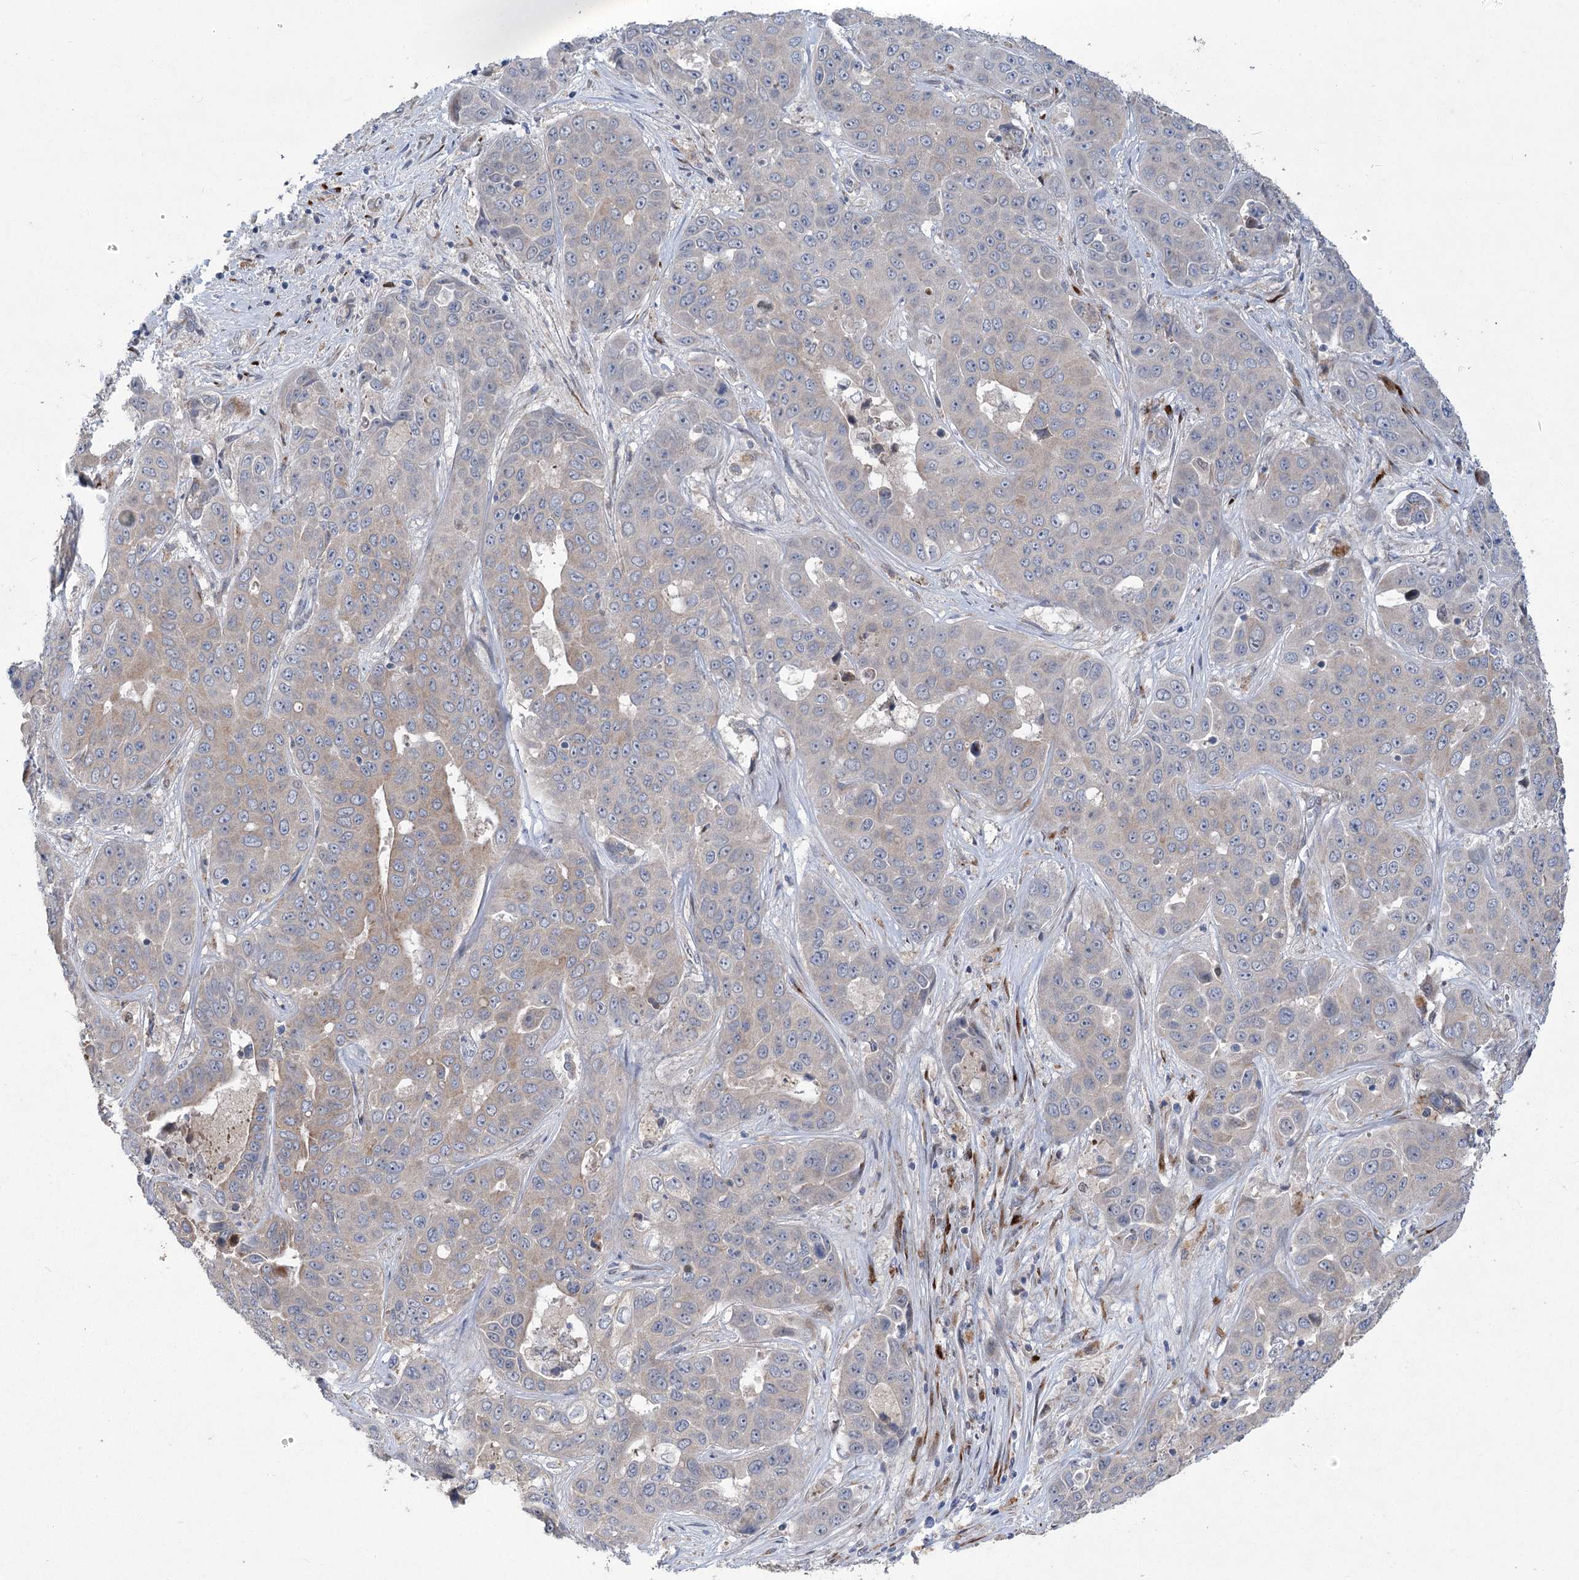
{"staining": {"intensity": "weak", "quantity": "<25%", "location": "cytoplasmic/membranous"}, "tissue": "liver cancer", "cell_type": "Tumor cells", "image_type": "cancer", "snomed": [{"axis": "morphology", "description": "Cholangiocarcinoma"}, {"axis": "topography", "description": "Liver"}], "caption": "Immunohistochemistry image of human liver cholangiocarcinoma stained for a protein (brown), which demonstrates no expression in tumor cells.", "gene": "GCNT4", "patient": {"sex": "female", "age": 52}}